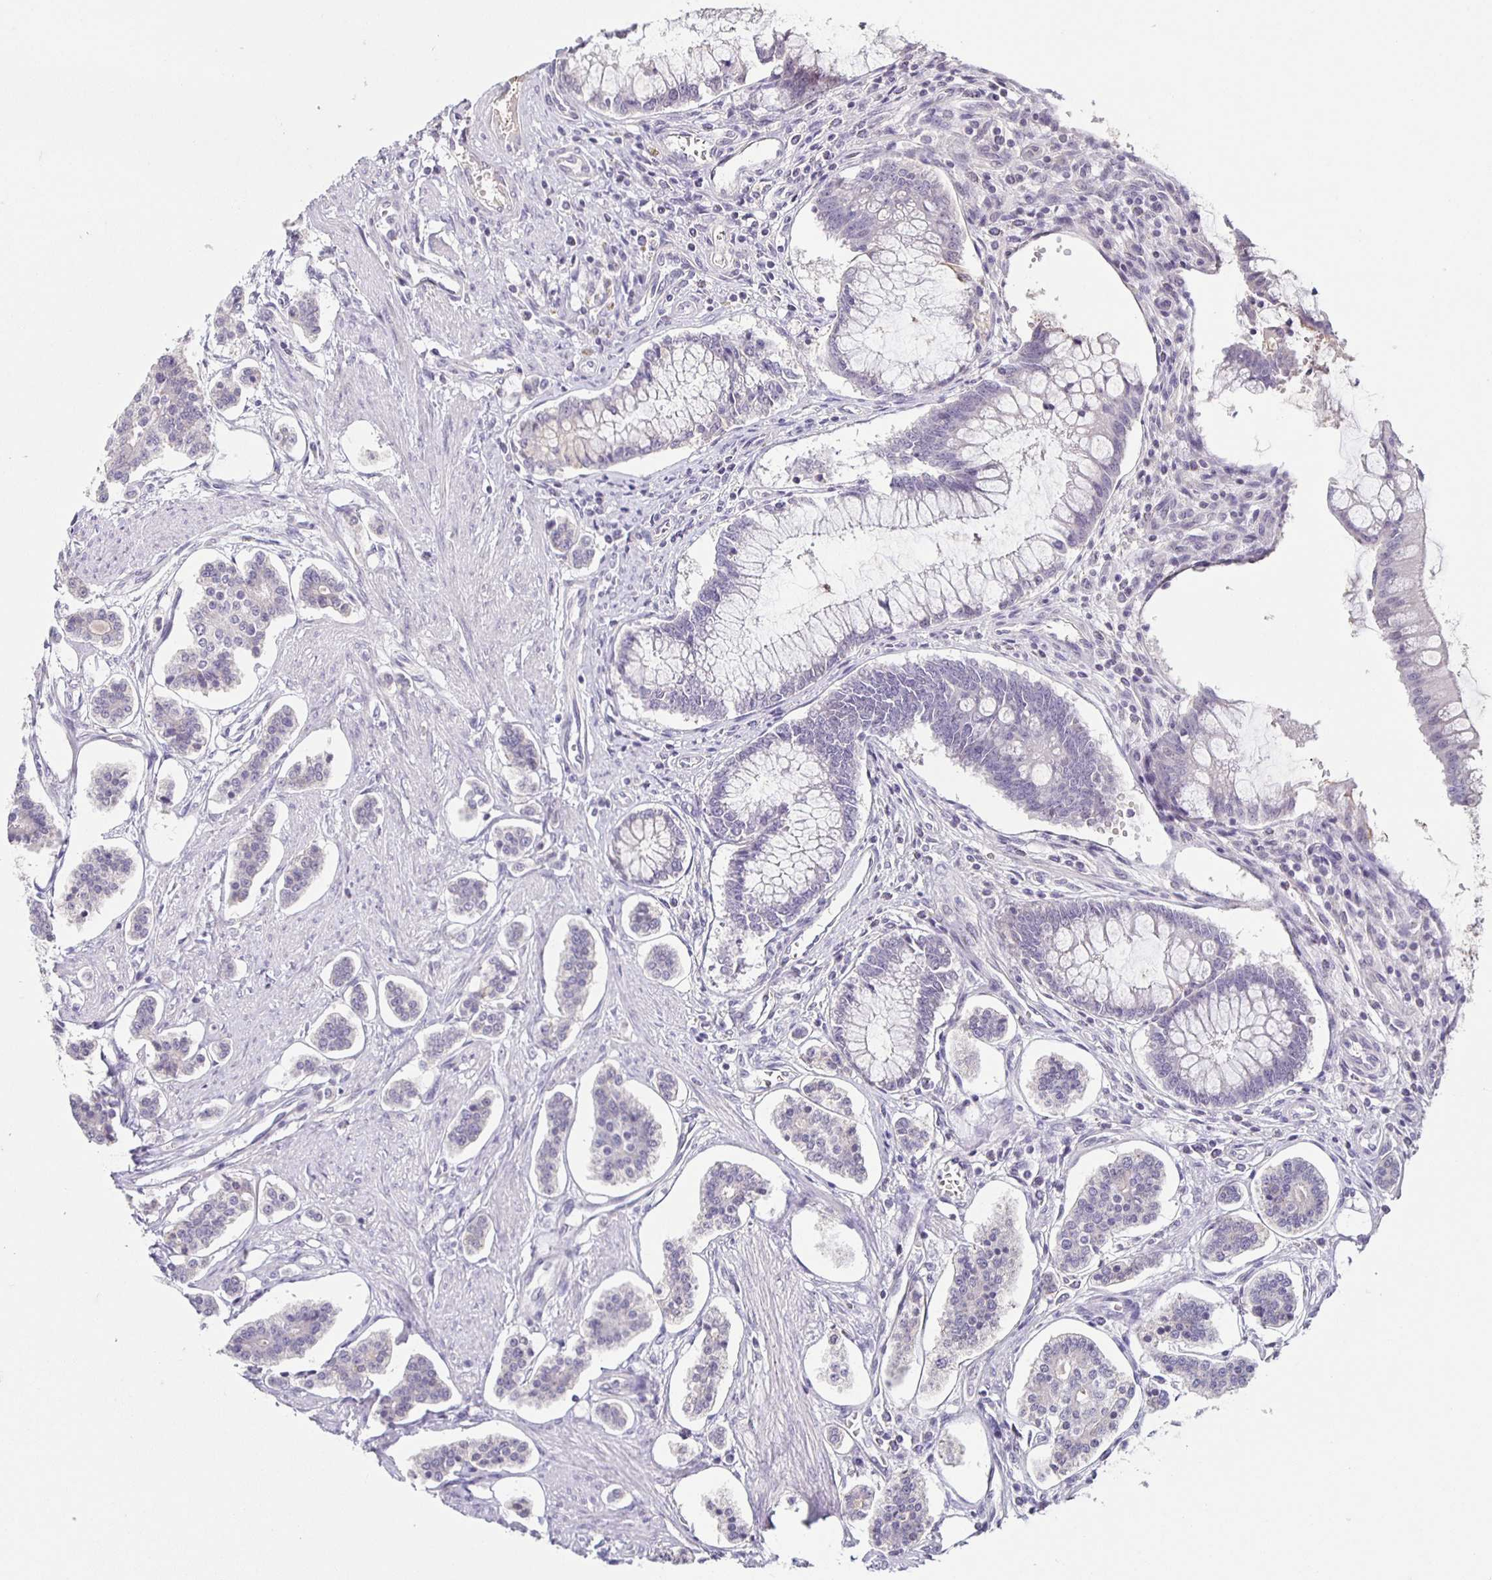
{"staining": {"intensity": "negative", "quantity": "none", "location": "none"}, "tissue": "carcinoid", "cell_type": "Tumor cells", "image_type": "cancer", "snomed": [{"axis": "morphology", "description": "Carcinoid, malignant, NOS"}, {"axis": "topography", "description": "Small intestine"}], "caption": "Immunohistochemistry (IHC) image of neoplastic tissue: malignant carcinoid stained with DAB (3,3'-diaminobenzidine) displays no significant protein positivity in tumor cells. (Stains: DAB IHC with hematoxylin counter stain, Microscopy: brightfield microscopy at high magnification).", "gene": "INSL5", "patient": {"sex": "female", "age": 65}}